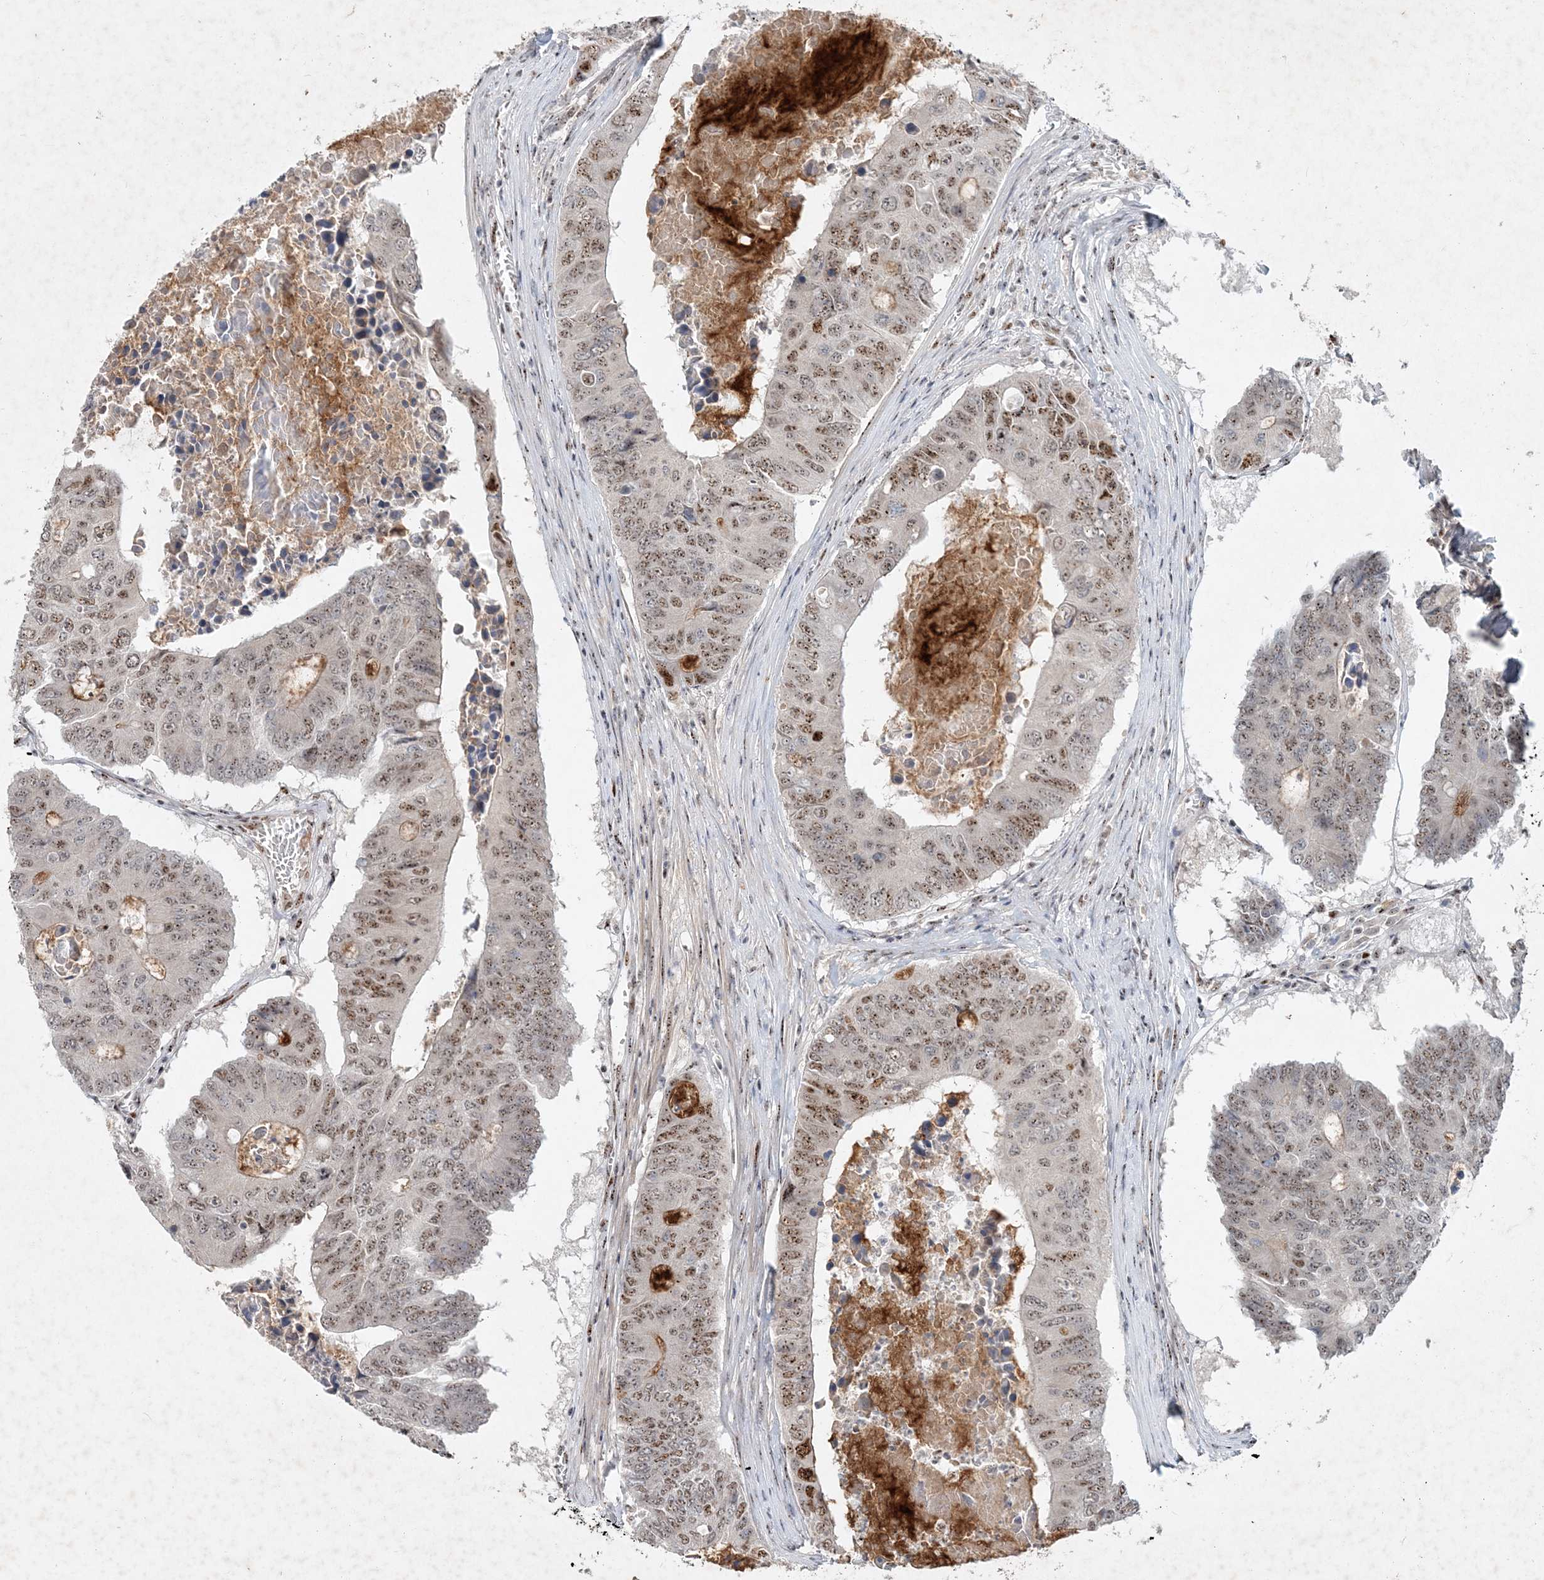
{"staining": {"intensity": "moderate", "quantity": ">75%", "location": "nuclear"}, "tissue": "colorectal cancer", "cell_type": "Tumor cells", "image_type": "cancer", "snomed": [{"axis": "morphology", "description": "Adenocarcinoma, NOS"}, {"axis": "topography", "description": "Colon"}], "caption": "Colorectal cancer (adenocarcinoma) stained for a protein (brown) displays moderate nuclear positive expression in about >75% of tumor cells.", "gene": "GIN1", "patient": {"sex": "male", "age": 87}}